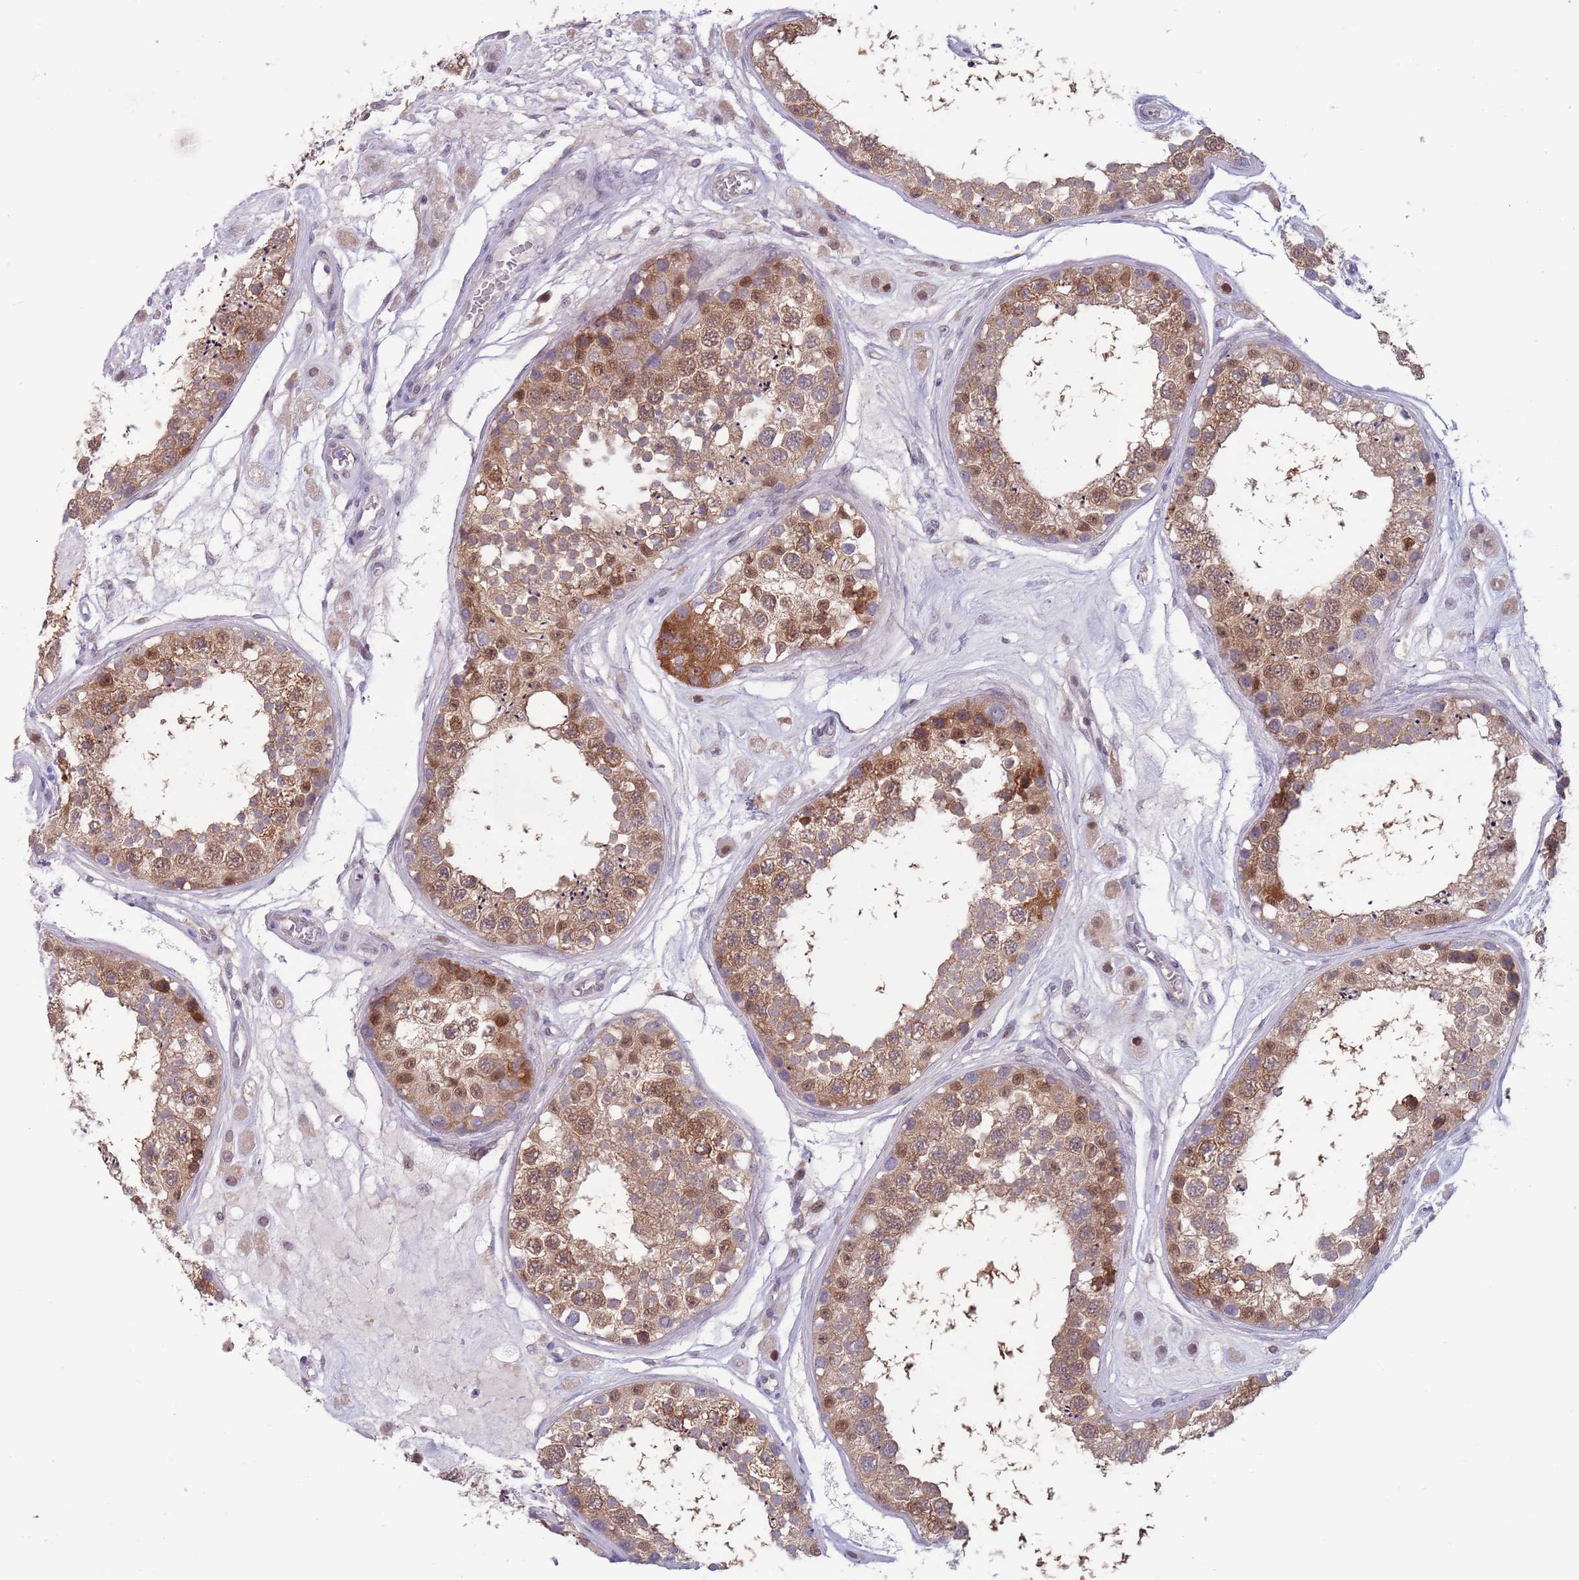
{"staining": {"intensity": "moderate", "quantity": ">75%", "location": "cytoplasmic/membranous,nuclear"}, "tissue": "testis", "cell_type": "Cells in seminiferous ducts", "image_type": "normal", "snomed": [{"axis": "morphology", "description": "Normal tissue, NOS"}, {"axis": "topography", "description": "Testis"}], "caption": "Immunohistochemistry (IHC) micrograph of normal human testis stained for a protein (brown), which displays medium levels of moderate cytoplasmic/membranous,nuclear staining in approximately >75% of cells in seminiferous ducts.", "gene": "CLNS1A", "patient": {"sex": "male", "age": 25}}